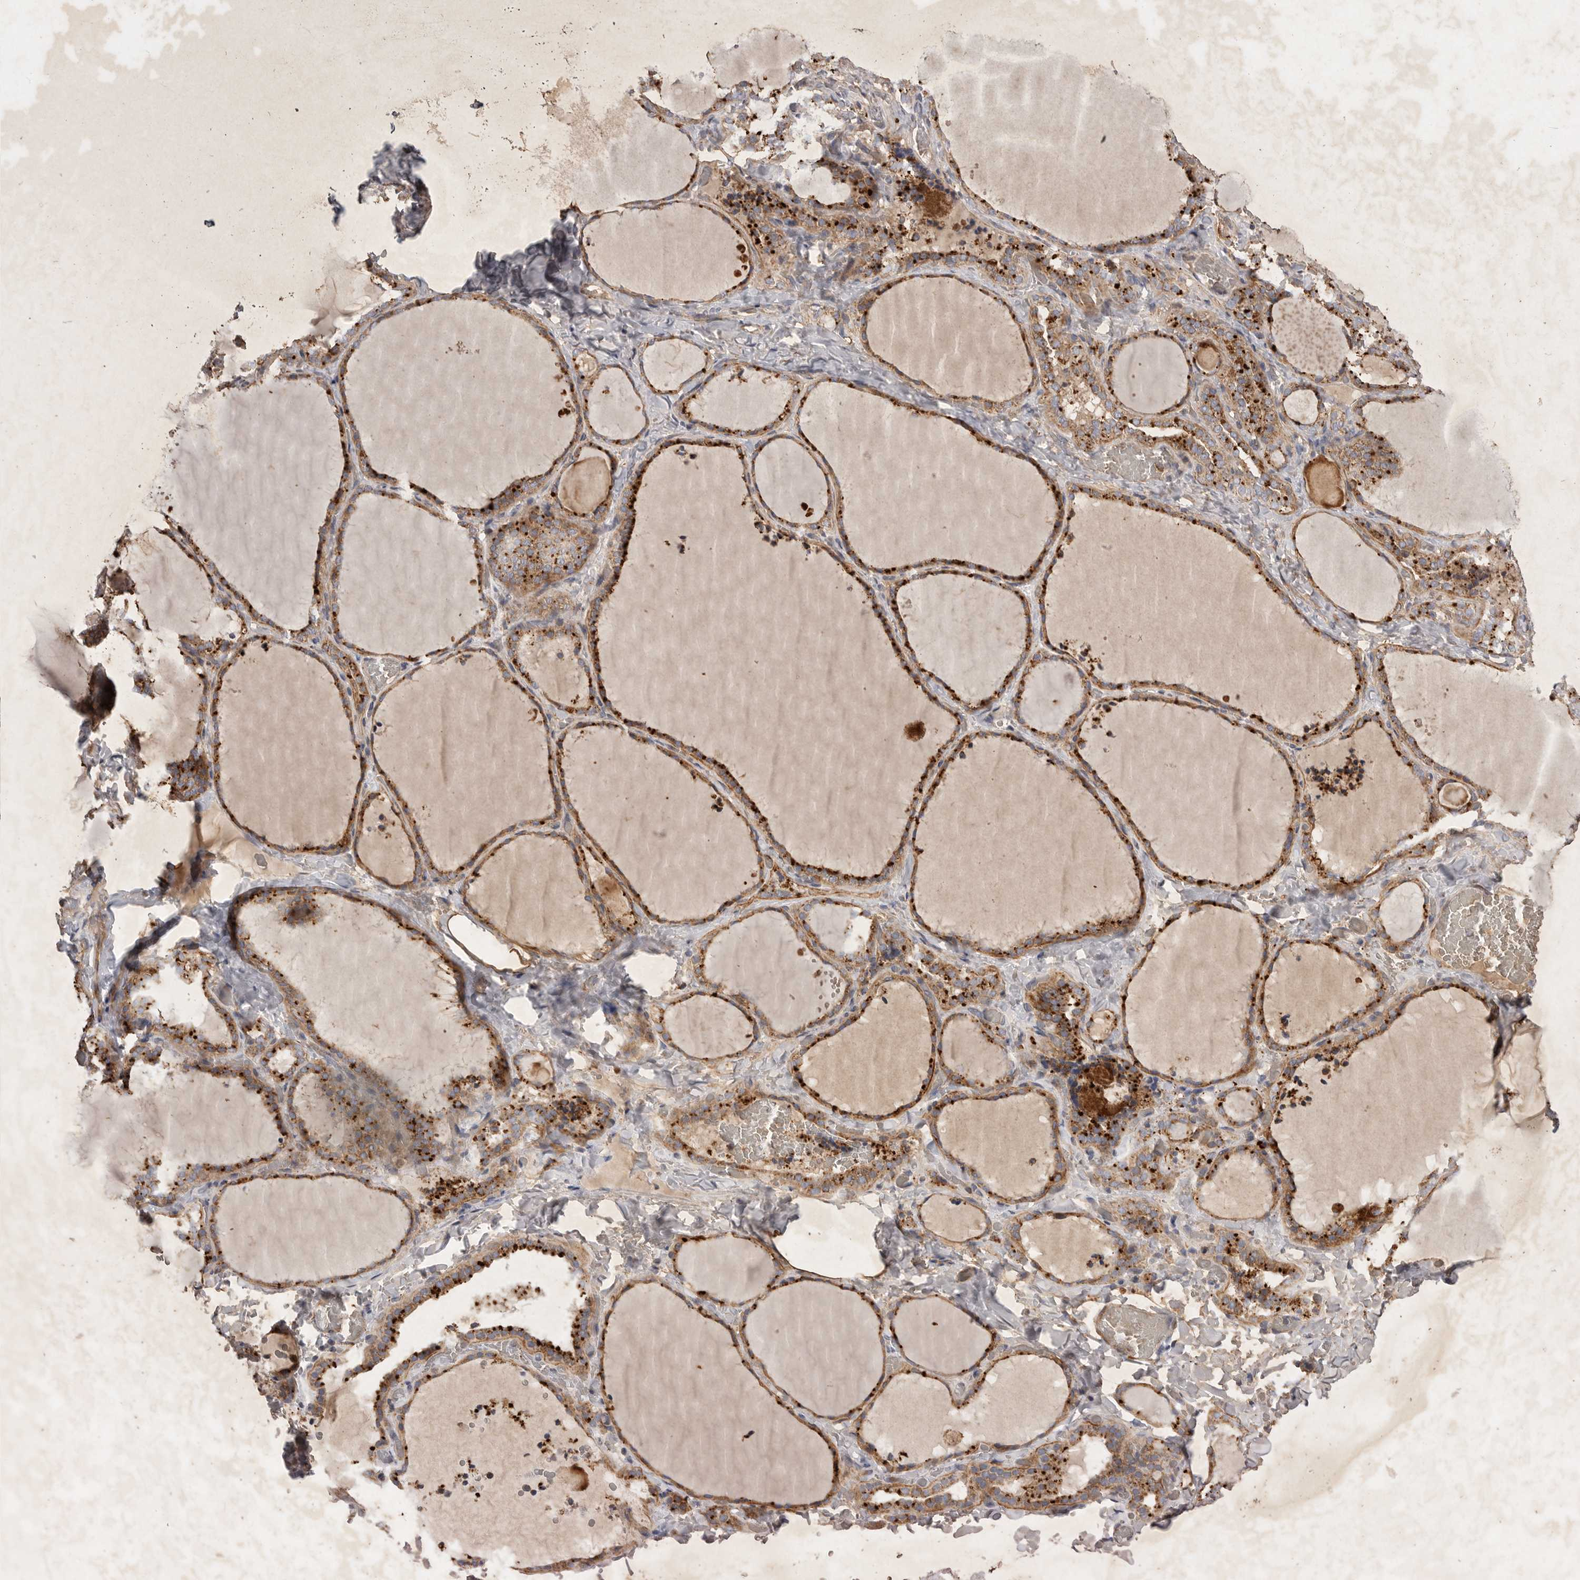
{"staining": {"intensity": "strong", "quantity": ">75%", "location": "cytoplasmic/membranous"}, "tissue": "thyroid gland", "cell_type": "Glandular cells", "image_type": "normal", "snomed": [{"axis": "morphology", "description": "Normal tissue, NOS"}, {"axis": "topography", "description": "Thyroid gland"}], "caption": "Immunohistochemistry (IHC) of normal human thyroid gland reveals high levels of strong cytoplasmic/membranous expression in about >75% of glandular cells.", "gene": "MRPL41", "patient": {"sex": "female", "age": 22}}